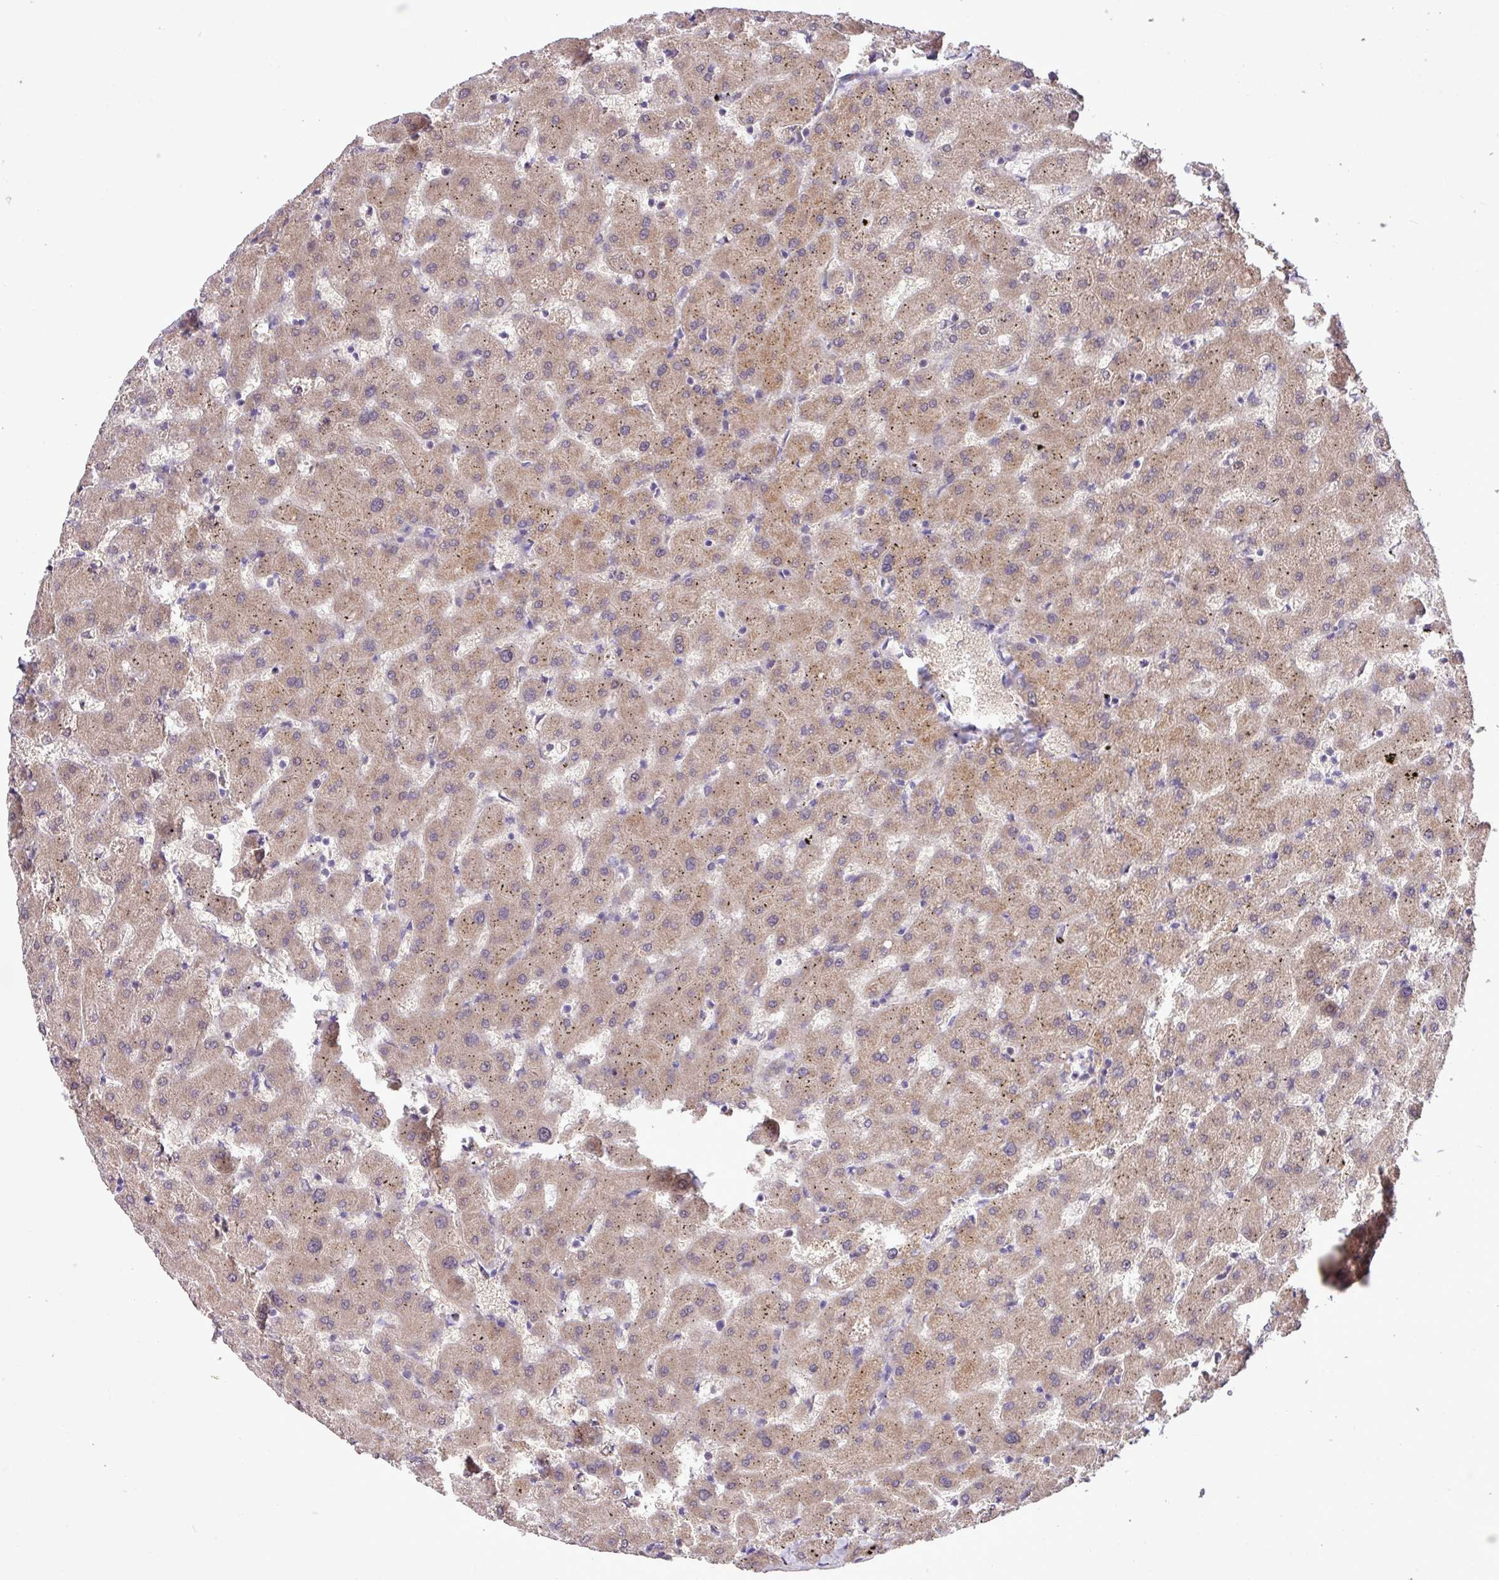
{"staining": {"intensity": "moderate", "quantity": ">75%", "location": "cytoplasmic/membranous"}, "tissue": "liver", "cell_type": "Cholangiocytes", "image_type": "normal", "snomed": [{"axis": "morphology", "description": "Normal tissue, NOS"}, {"axis": "topography", "description": "Liver"}], "caption": "IHC micrograph of benign human liver stained for a protein (brown), which exhibits medium levels of moderate cytoplasmic/membranous staining in about >75% of cholangiocytes.", "gene": "TIMM10B", "patient": {"sex": "female", "age": 63}}